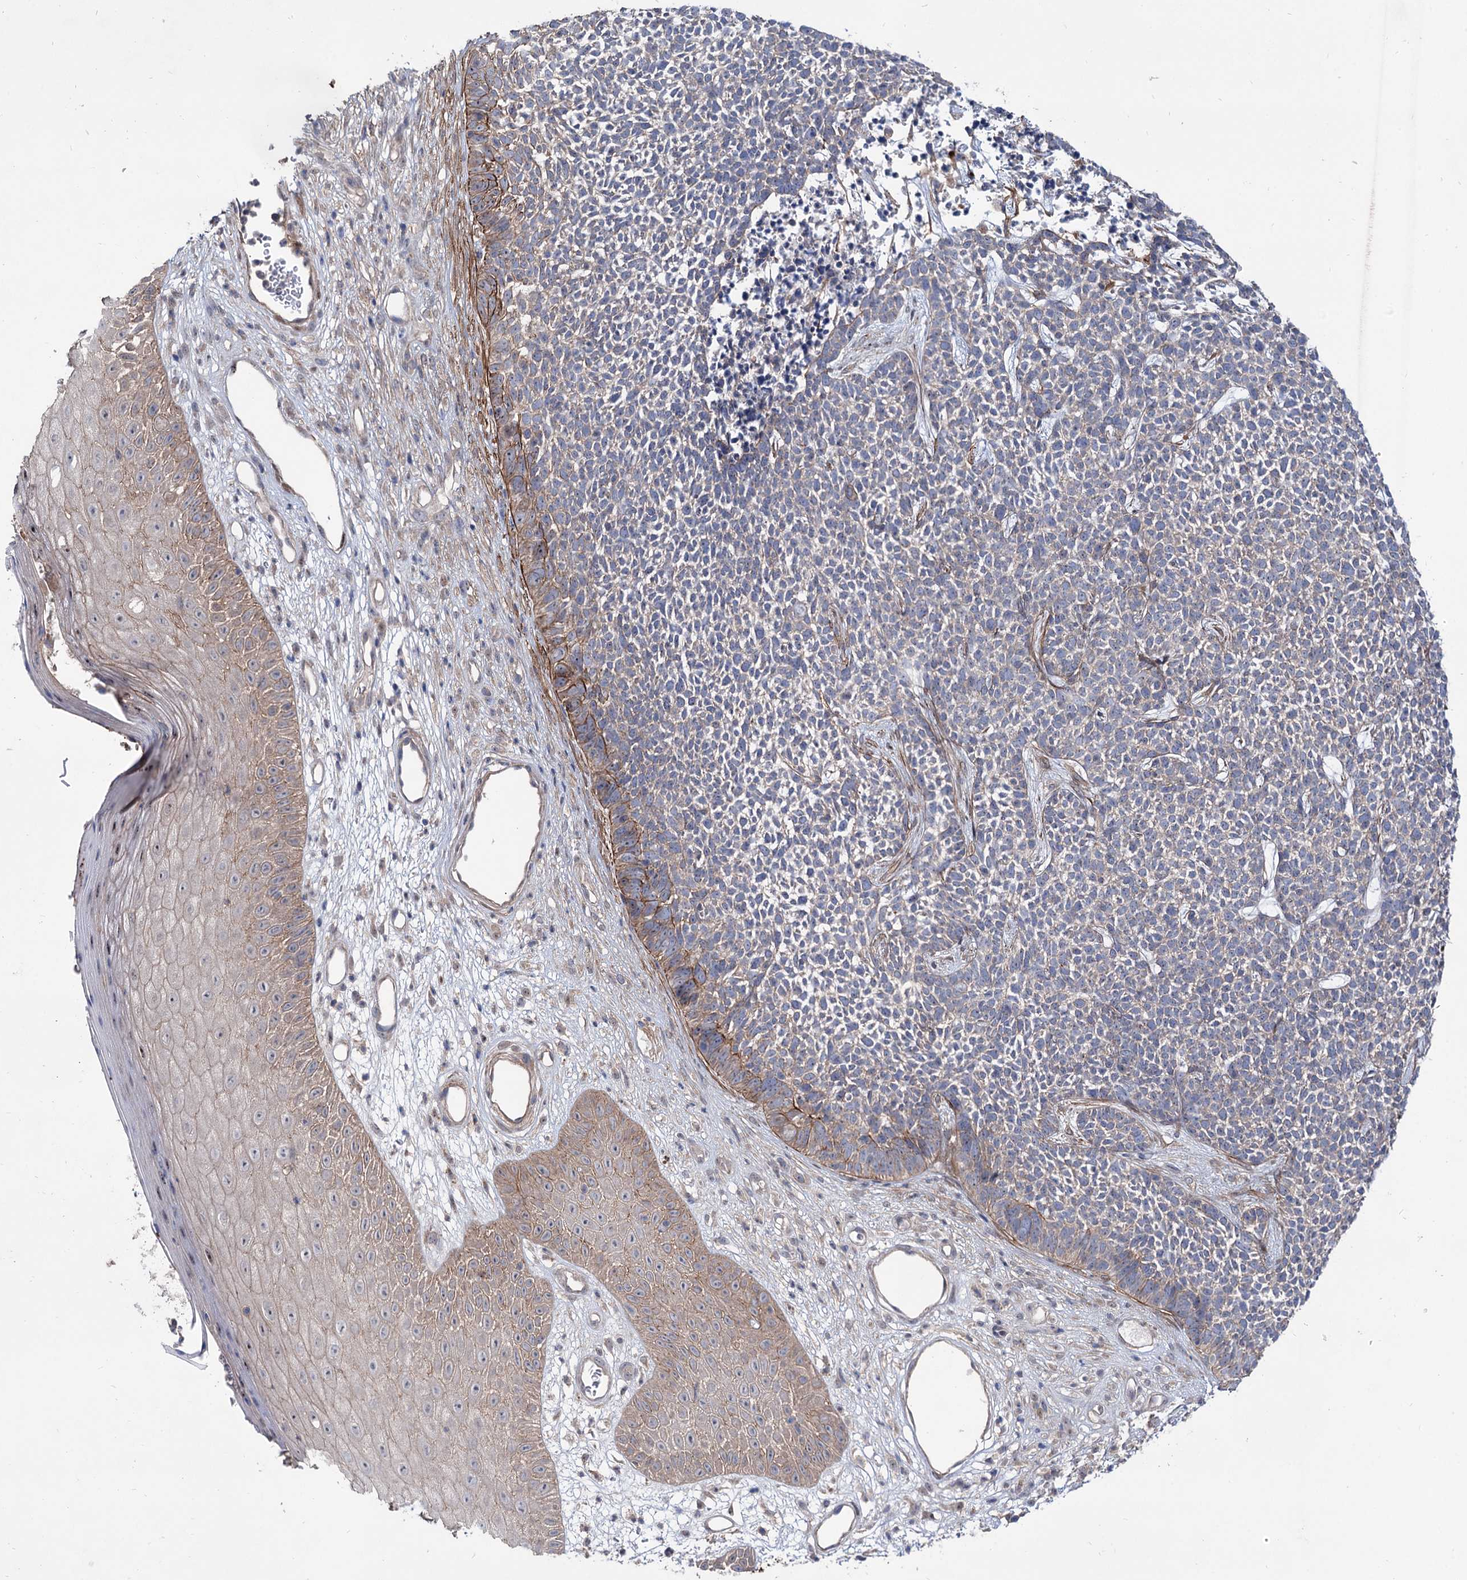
{"staining": {"intensity": "moderate", "quantity": "<25%", "location": "cytoplasmic/membranous"}, "tissue": "skin cancer", "cell_type": "Tumor cells", "image_type": "cancer", "snomed": [{"axis": "morphology", "description": "Basal cell carcinoma"}, {"axis": "topography", "description": "Skin"}], "caption": "Moderate cytoplasmic/membranous staining for a protein is present in about <25% of tumor cells of skin basal cell carcinoma using immunohistochemistry.", "gene": "SEC24A", "patient": {"sex": "female", "age": 84}}